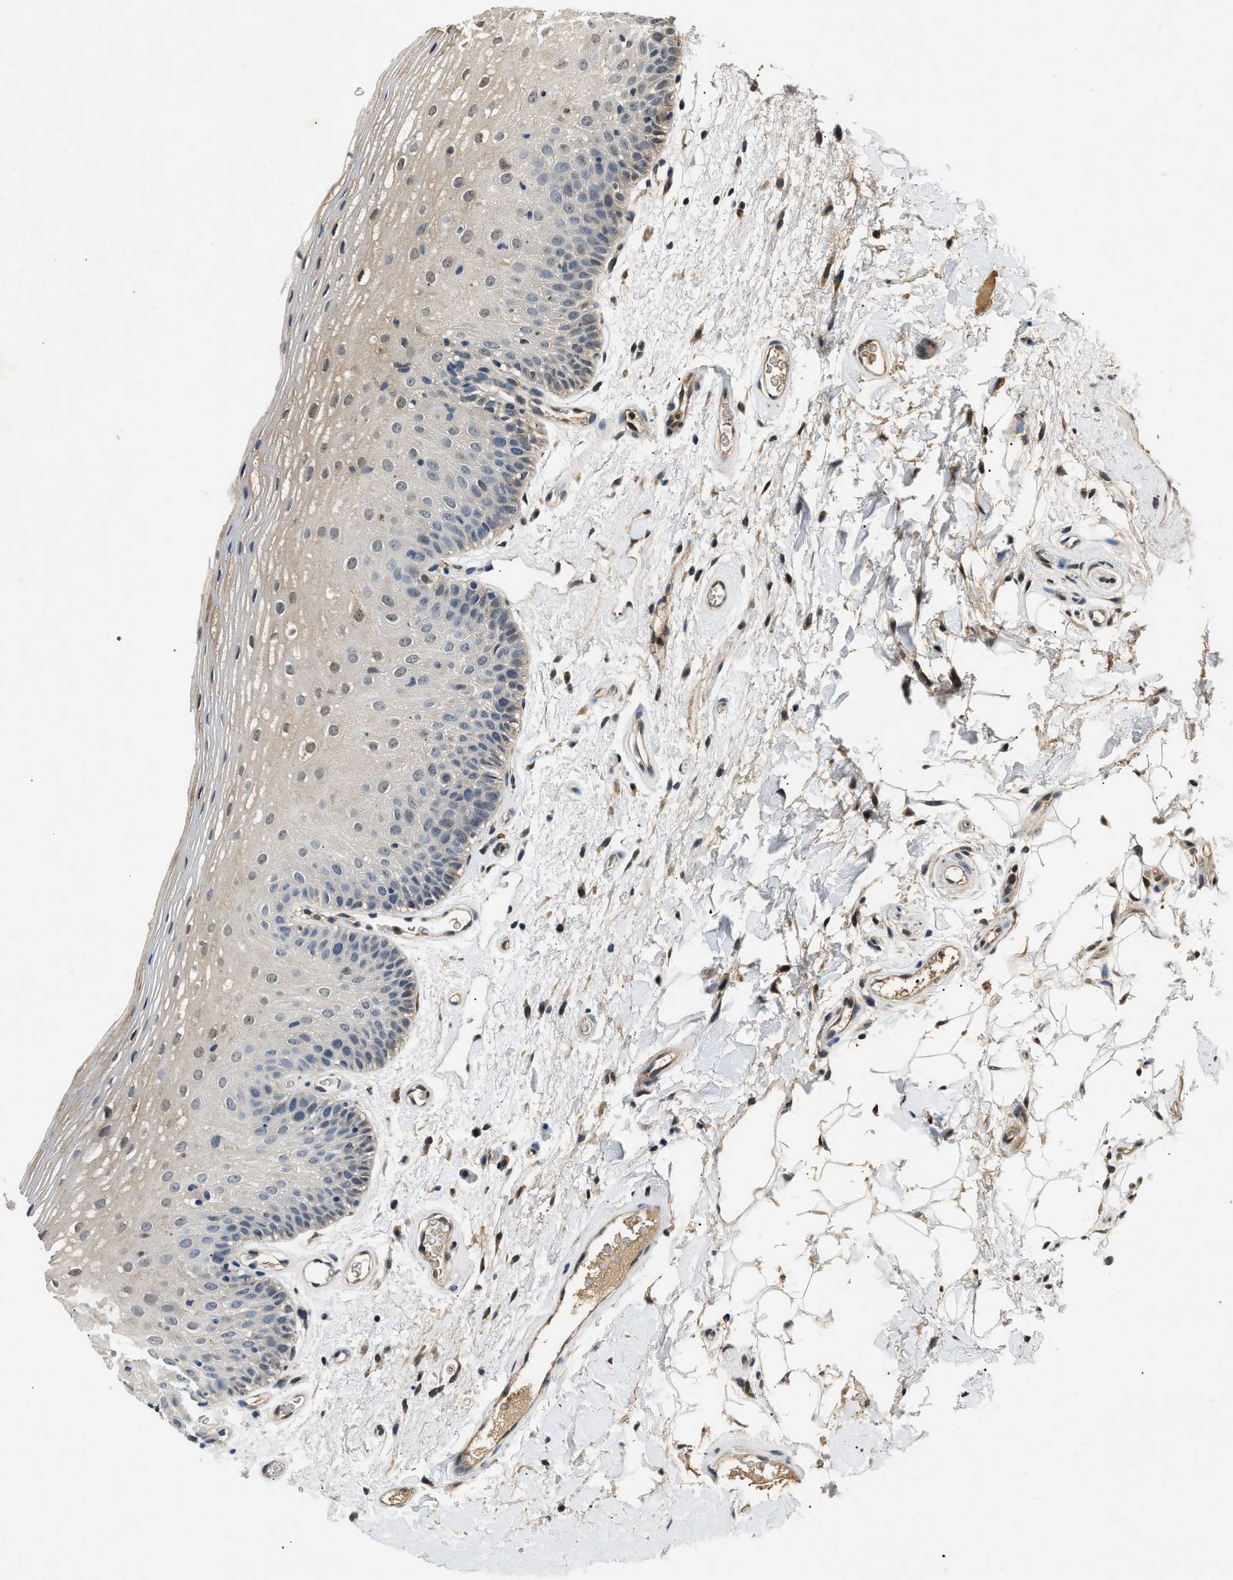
{"staining": {"intensity": "weak", "quantity": "<25%", "location": "cytoplasmic/membranous,nuclear"}, "tissue": "oral mucosa", "cell_type": "Squamous epithelial cells", "image_type": "normal", "snomed": [{"axis": "morphology", "description": "Normal tissue, NOS"}, {"axis": "morphology", "description": "Squamous cell carcinoma, NOS"}, {"axis": "topography", "description": "Skeletal muscle"}, {"axis": "topography", "description": "Oral tissue"}], "caption": "The immunohistochemistry micrograph has no significant staining in squamous epithelial cells of oral mucosa.", "gene": "TP53I3", "patient": {"sex": "male", "age": 71}}